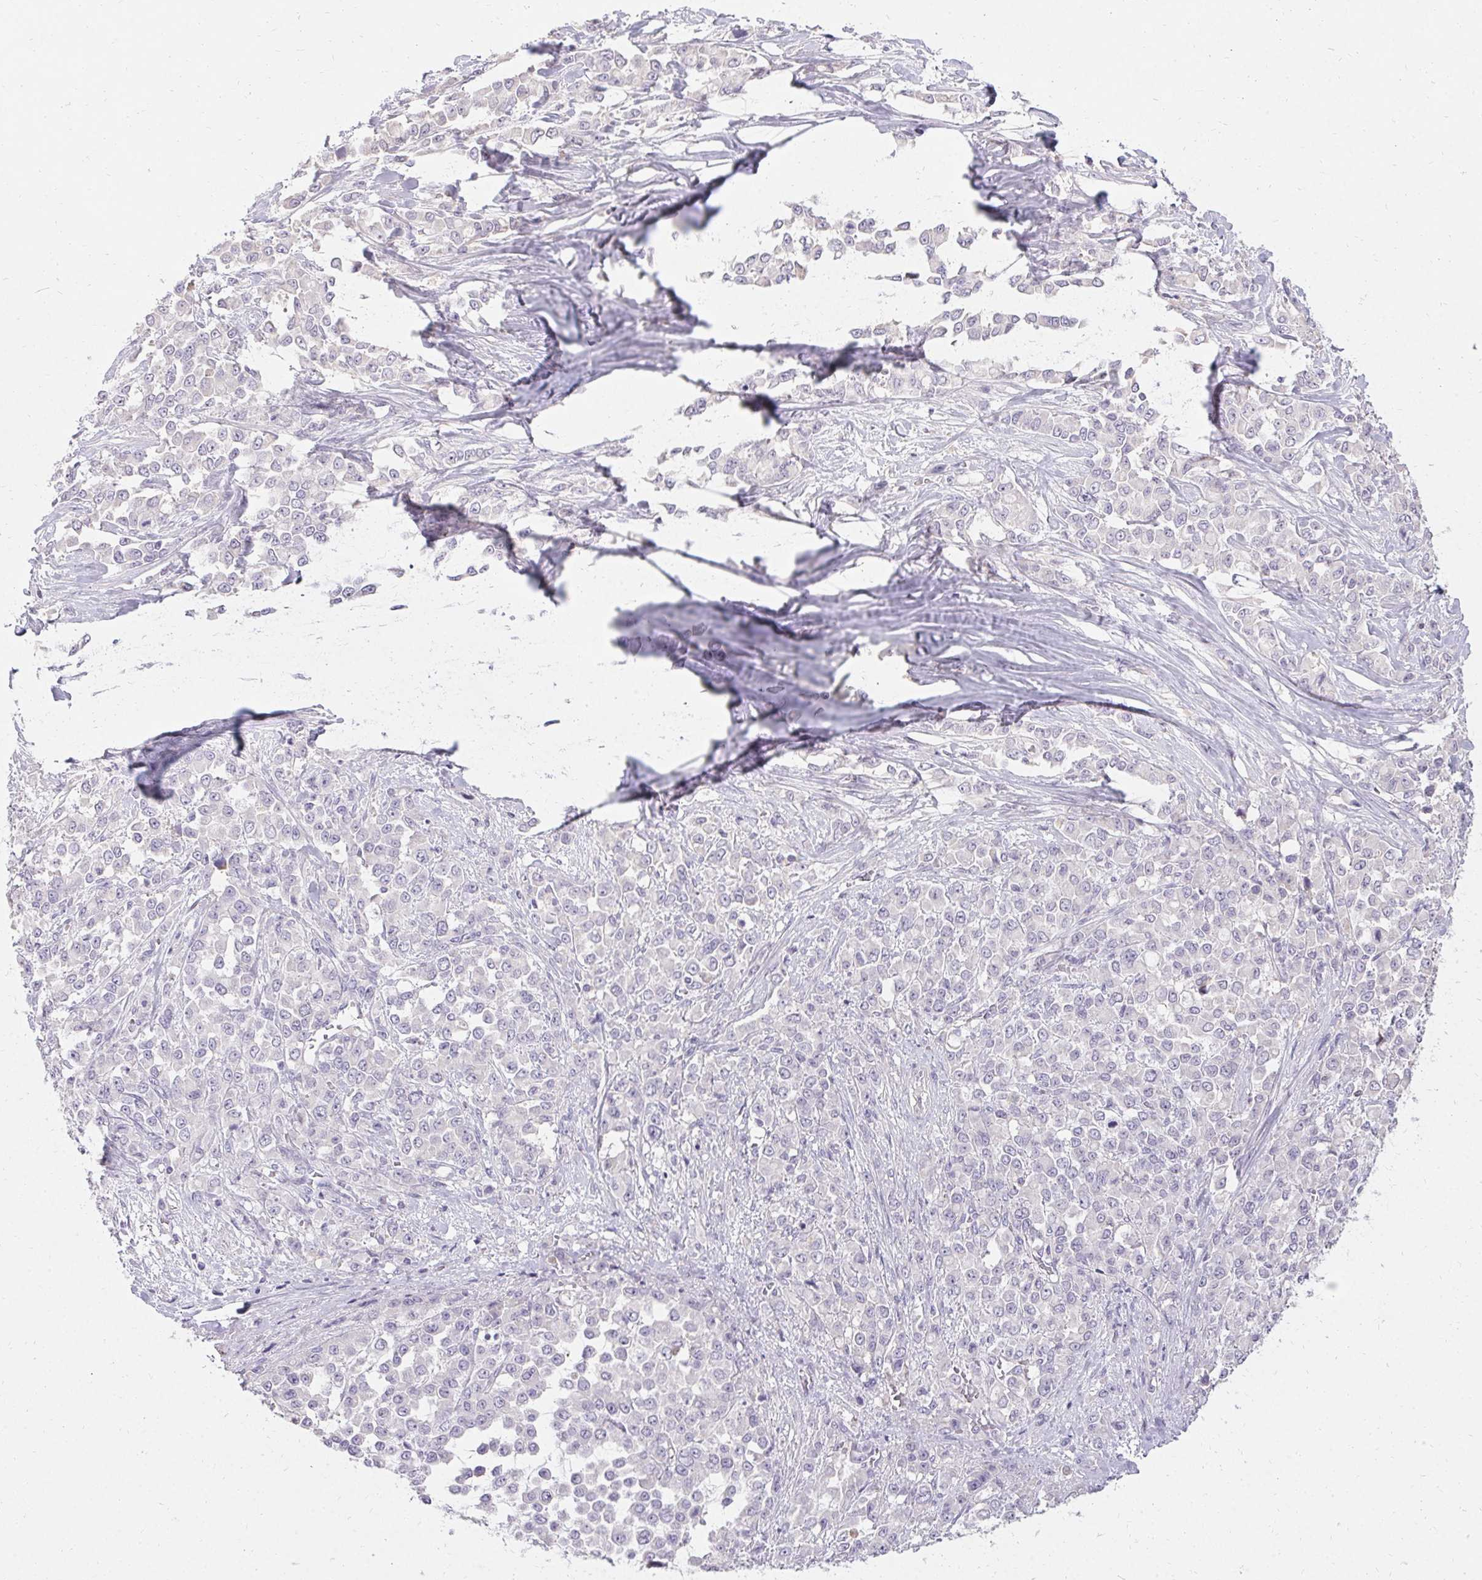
{"staining": {"intensity": "negative", "quantity": "none", "location": "none"}, "tissue": "stomach cancer", "cell_type": "Tumor cells", "image_type": "cancer", "snomed": [{"axis": "morphology", "description": "Adenocarcinoma, NOS"}, {"axis": "topography", "description": "Stomach"}], "caption": "Immunohistochemistry (IHC) of adenocarcinoma (stomach) exhibits no expression in tumor cells.", "gene": "TRIP13", "patient": {"sex": "female", "age": 76}}